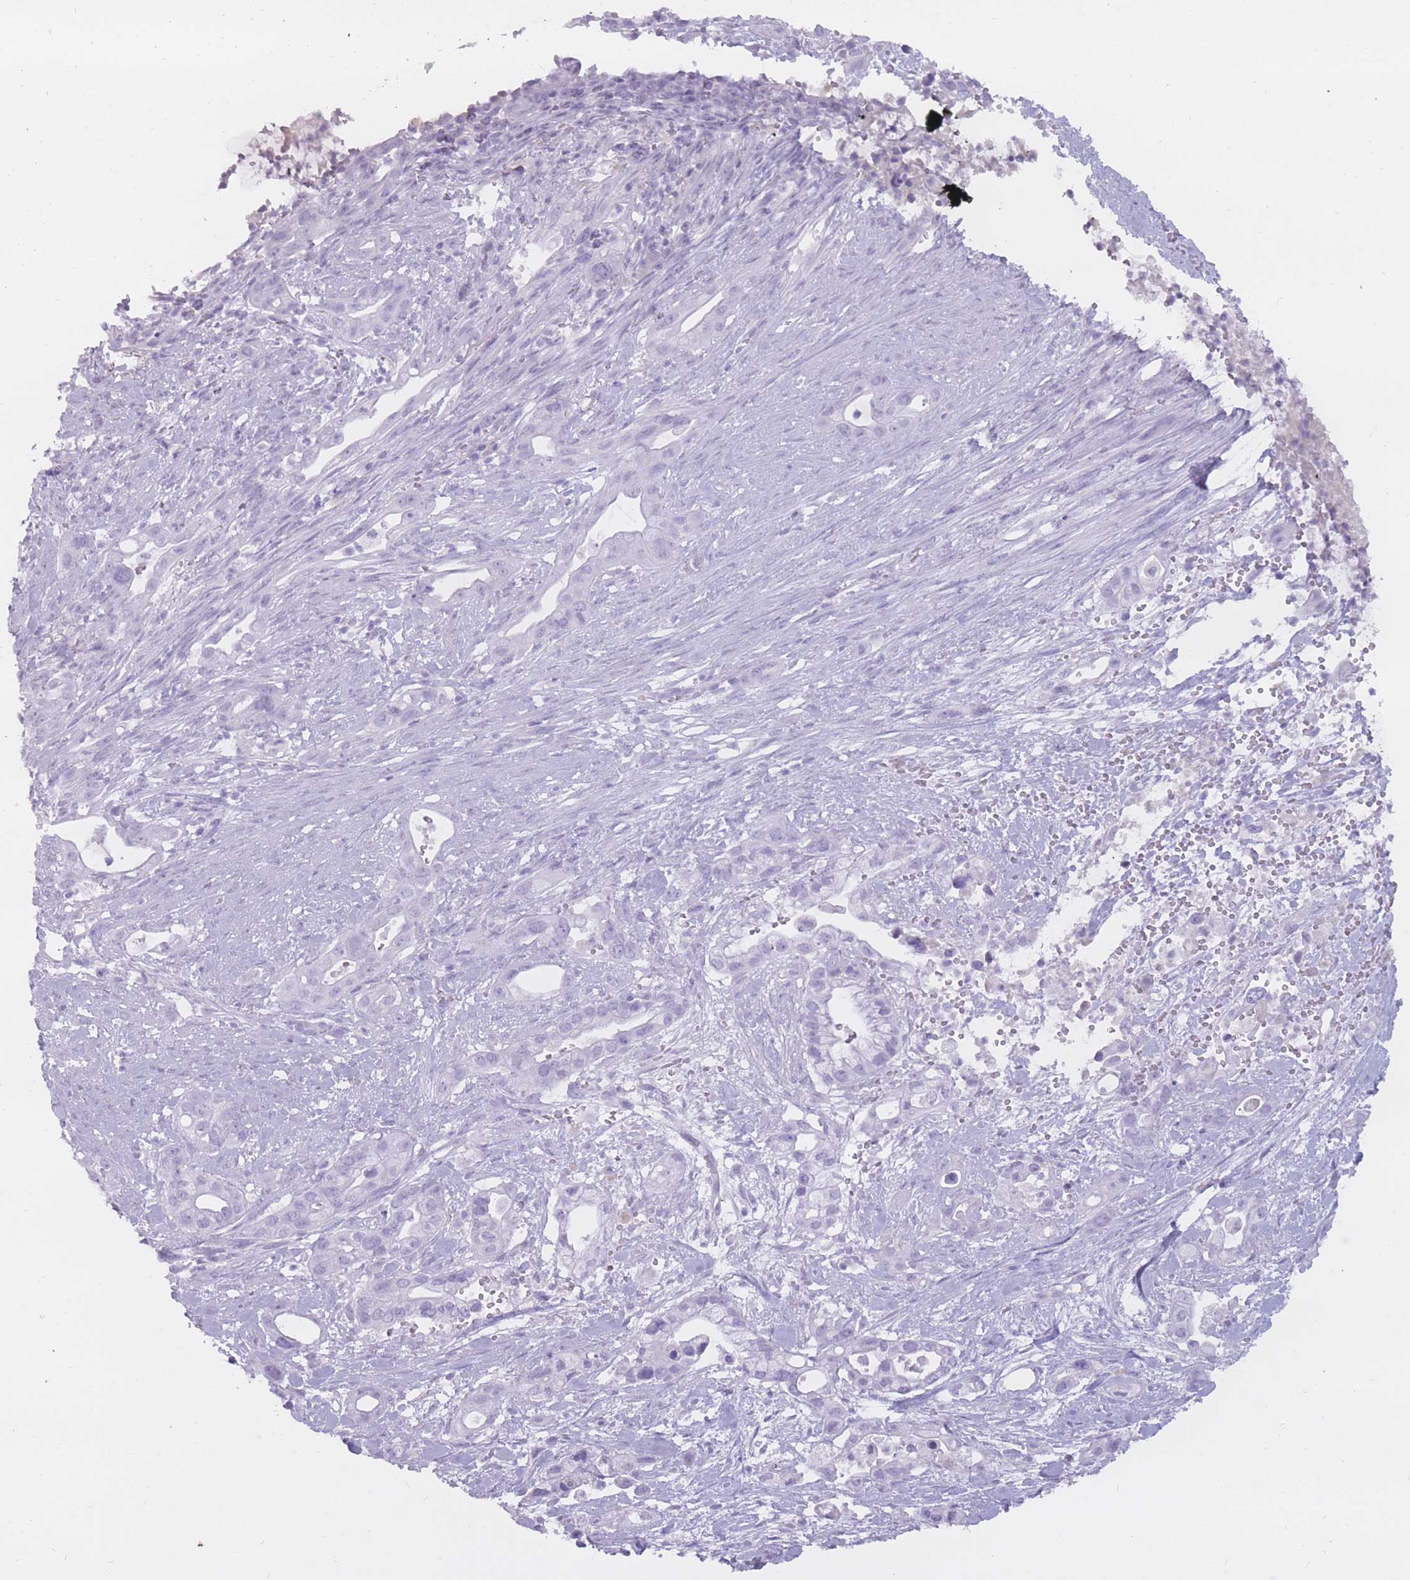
{"staining": {"intensity": "negative", "quantity": "none", "location": "none"}, "tissue": "pancreatic cancer", "cell_type": "Tumor cells", "image_type": "cancer", "snomed": [{"axis": "morphology", "description": "Adenocarcinoma, NOS"}, {"axis": "topography", "description": "Pancreas"}], "caption": "IHC of pancreatic adenocarcinoma displays no staining in tumor cells.", "gene": "PNMA3", "patient": {"sex": "male", "age": 44}}